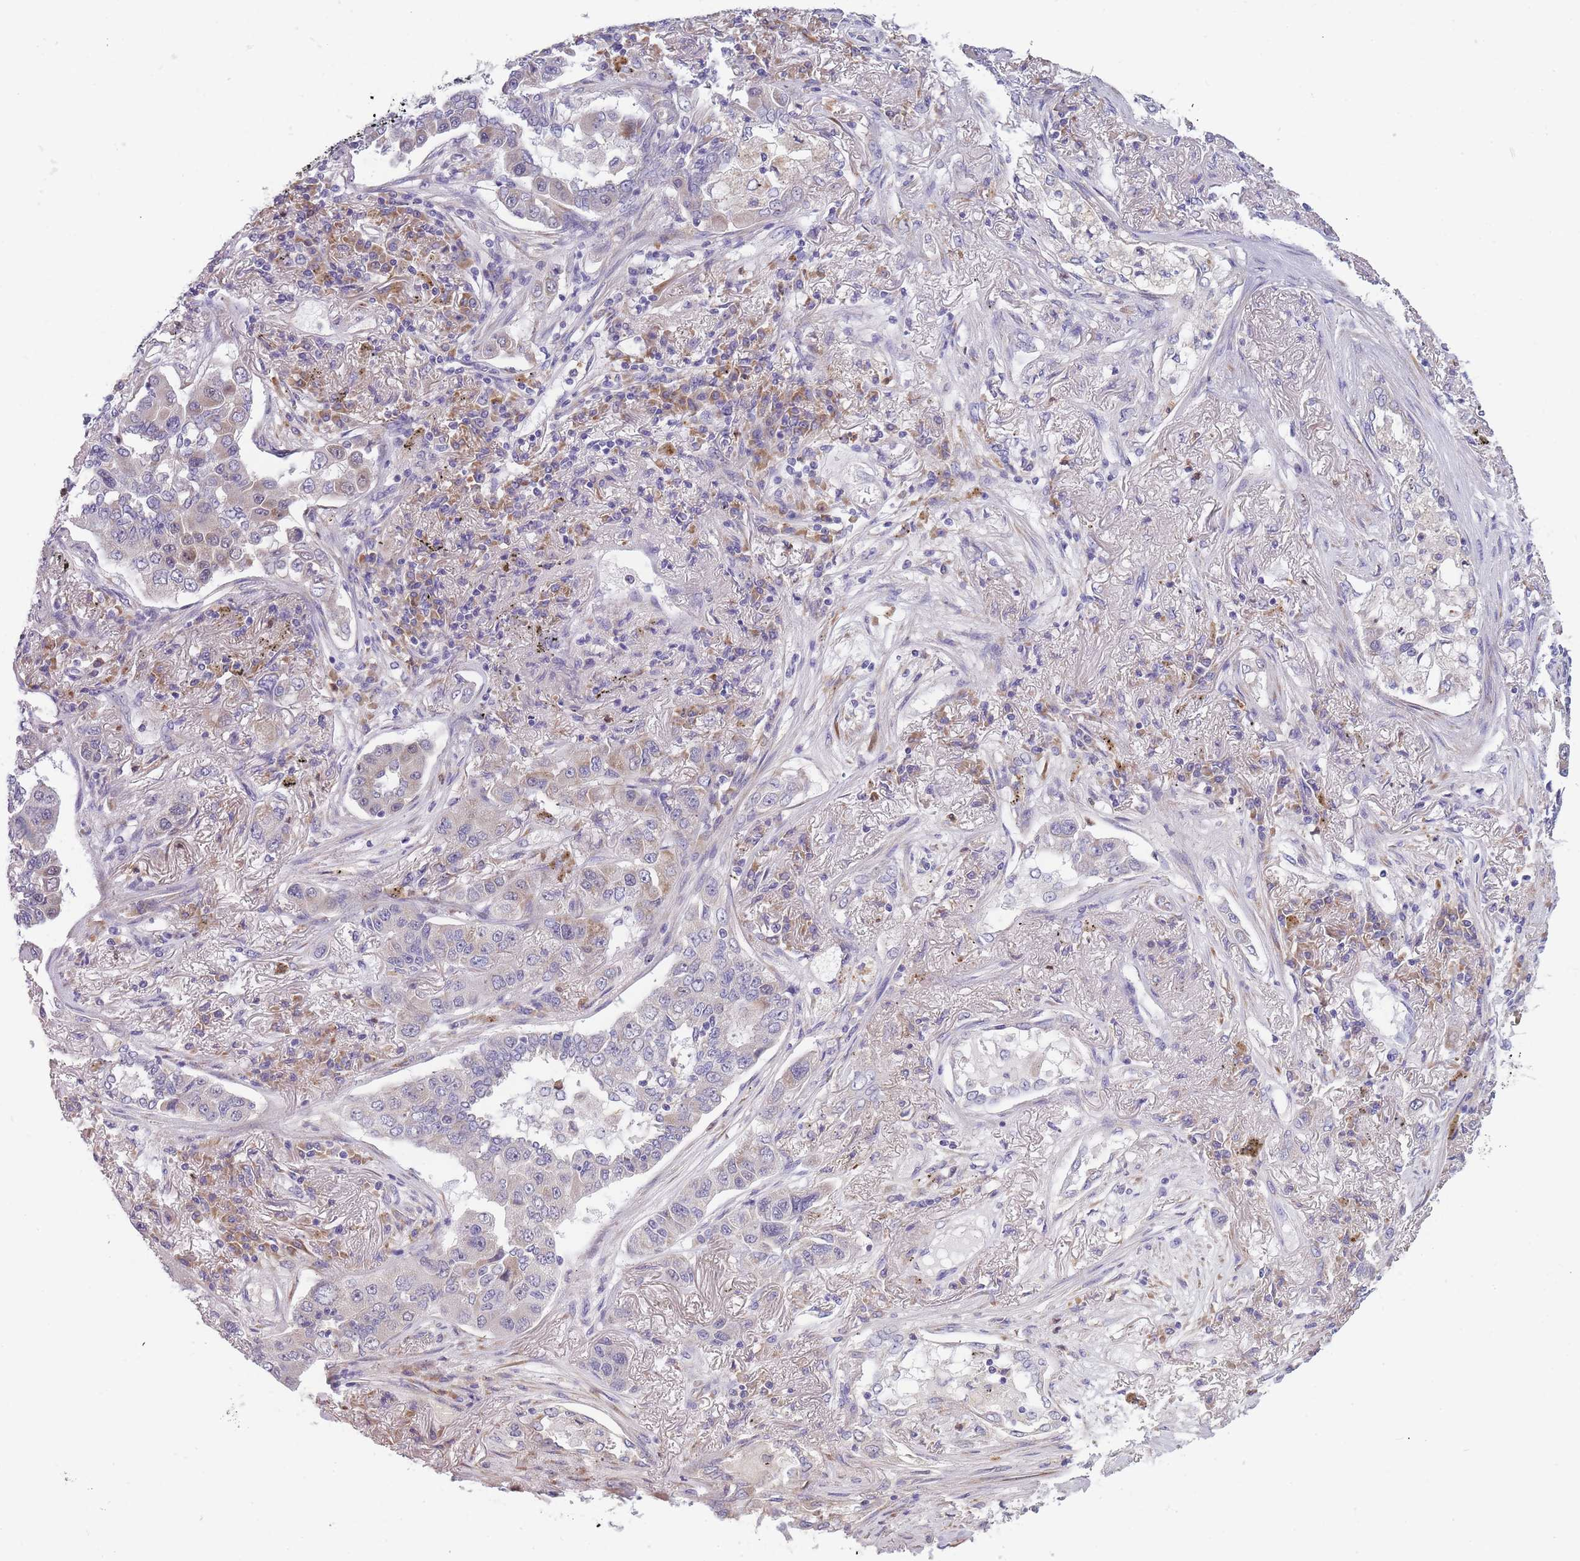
{"staining": {"intensity": "weak", "quantity": "<25%", "location": "cytoplasmic/membranous"}, "tissue": "lung cancer", "cell_type": "Tumor cells", "image_type": "cancer", "snomed": [{"axis": "morphology", "description": "Adenocarcinoma, NOS"}, {"axis": "topography", "description": "Lung"}], "caption": "This micrograph is of lung adenocarcinoma stained with IHC to label a protein in brown with the nuclei are counter-stained blue. There is no positivity in tumor cells.", "gene": "NDUFAF6", "patient": {"sex": "male", "age": 49}}